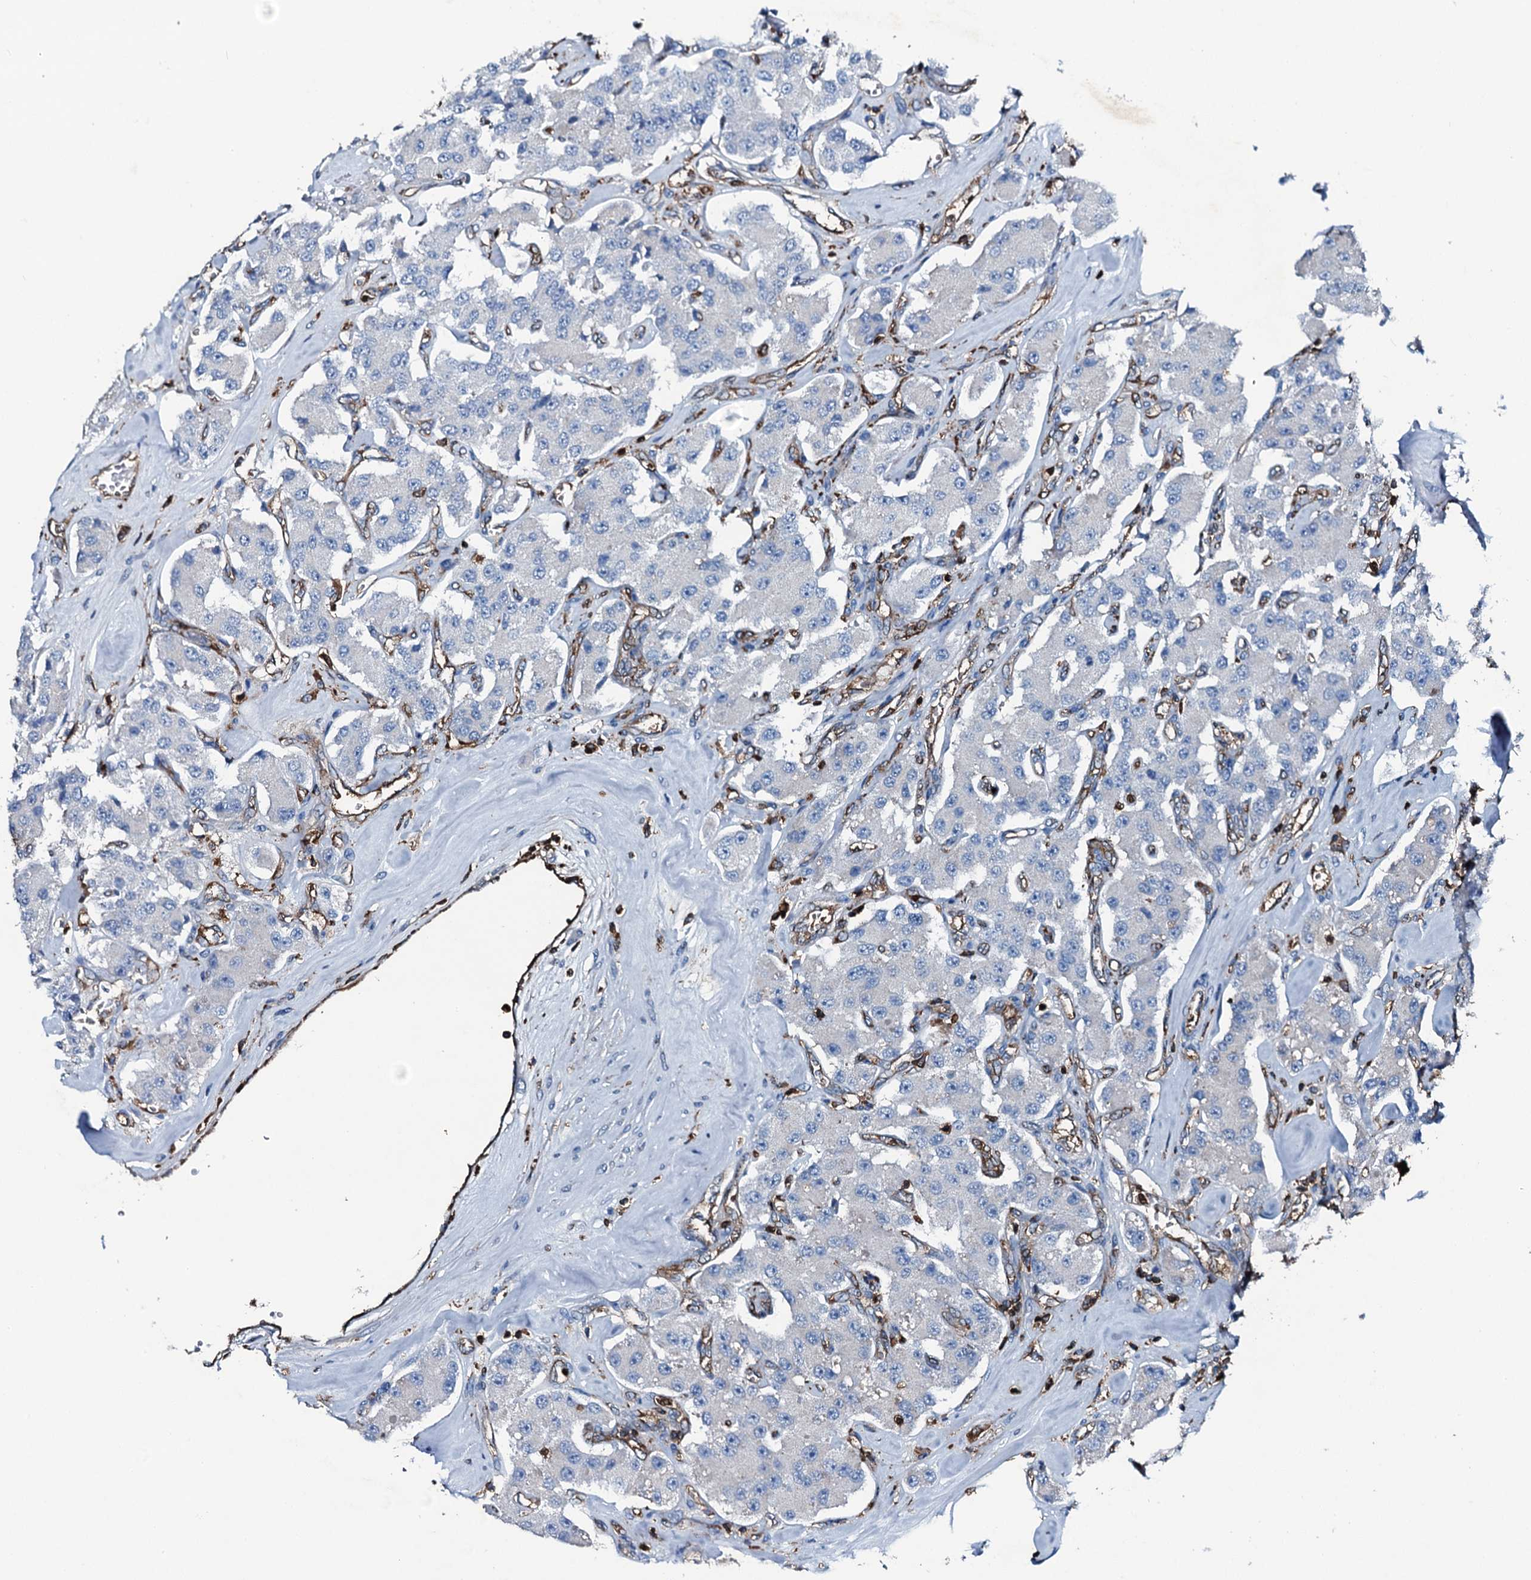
{"staining": {"intensity": "negative", "quantity": "none", "location": "none"}, "tissue": "carcinoid", "cell_type": "Tumor cells", "image_type": "cancer", "snomed": [{"axis": "morphology", "description": "Carcinoid, malignant, NOS"}, {"axis": "topography", "description": "Pancreas"}], "caption": "IHC photomicrograph of human carcinoid stained for a protein (brown), which demonstrates no staining in tumor cells.", "gene": "MS4A4E", "patient": {"sex": "male", "age": 41}}